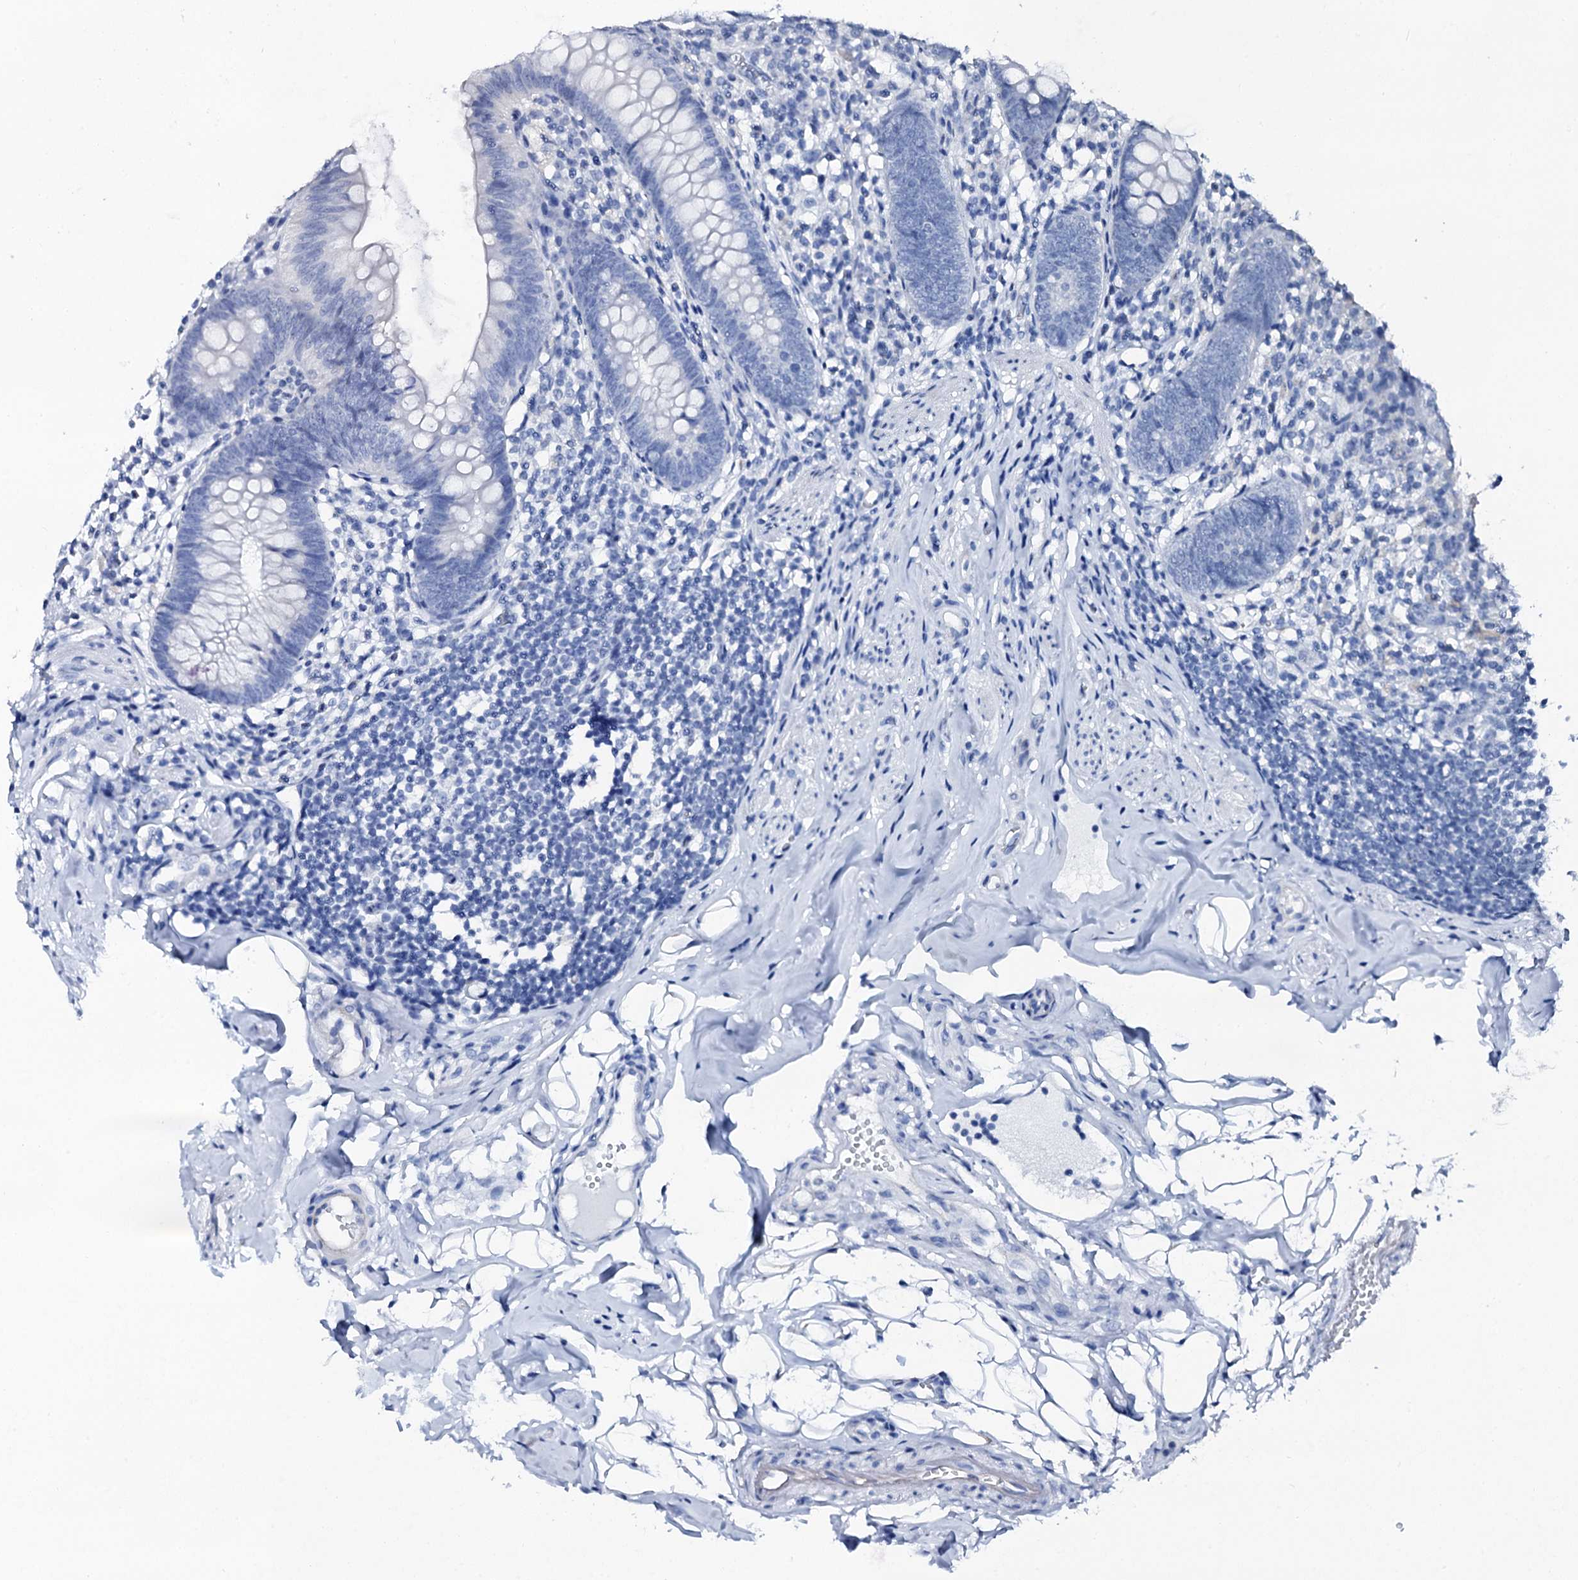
{"staining": {"intensity": "negative", "quantity": "none", "location": "none"}, "tissue": "appendix", "cell_type": "Glandular cells", "image_type": "normal", "snomed": [{"axis": "morphology", "description": "Normal tissue, NOS"}, {"axis": "topography", "description": "Appendix"}], "caption": "DAB immunohistochemical staining of unremarkable human appendix shows no significant staining in glandular cells. (Brightfield microscopy of DAB IHC at high magnification).", "gene": "PTH", "patient": {"sex": "female", "age": 62}}